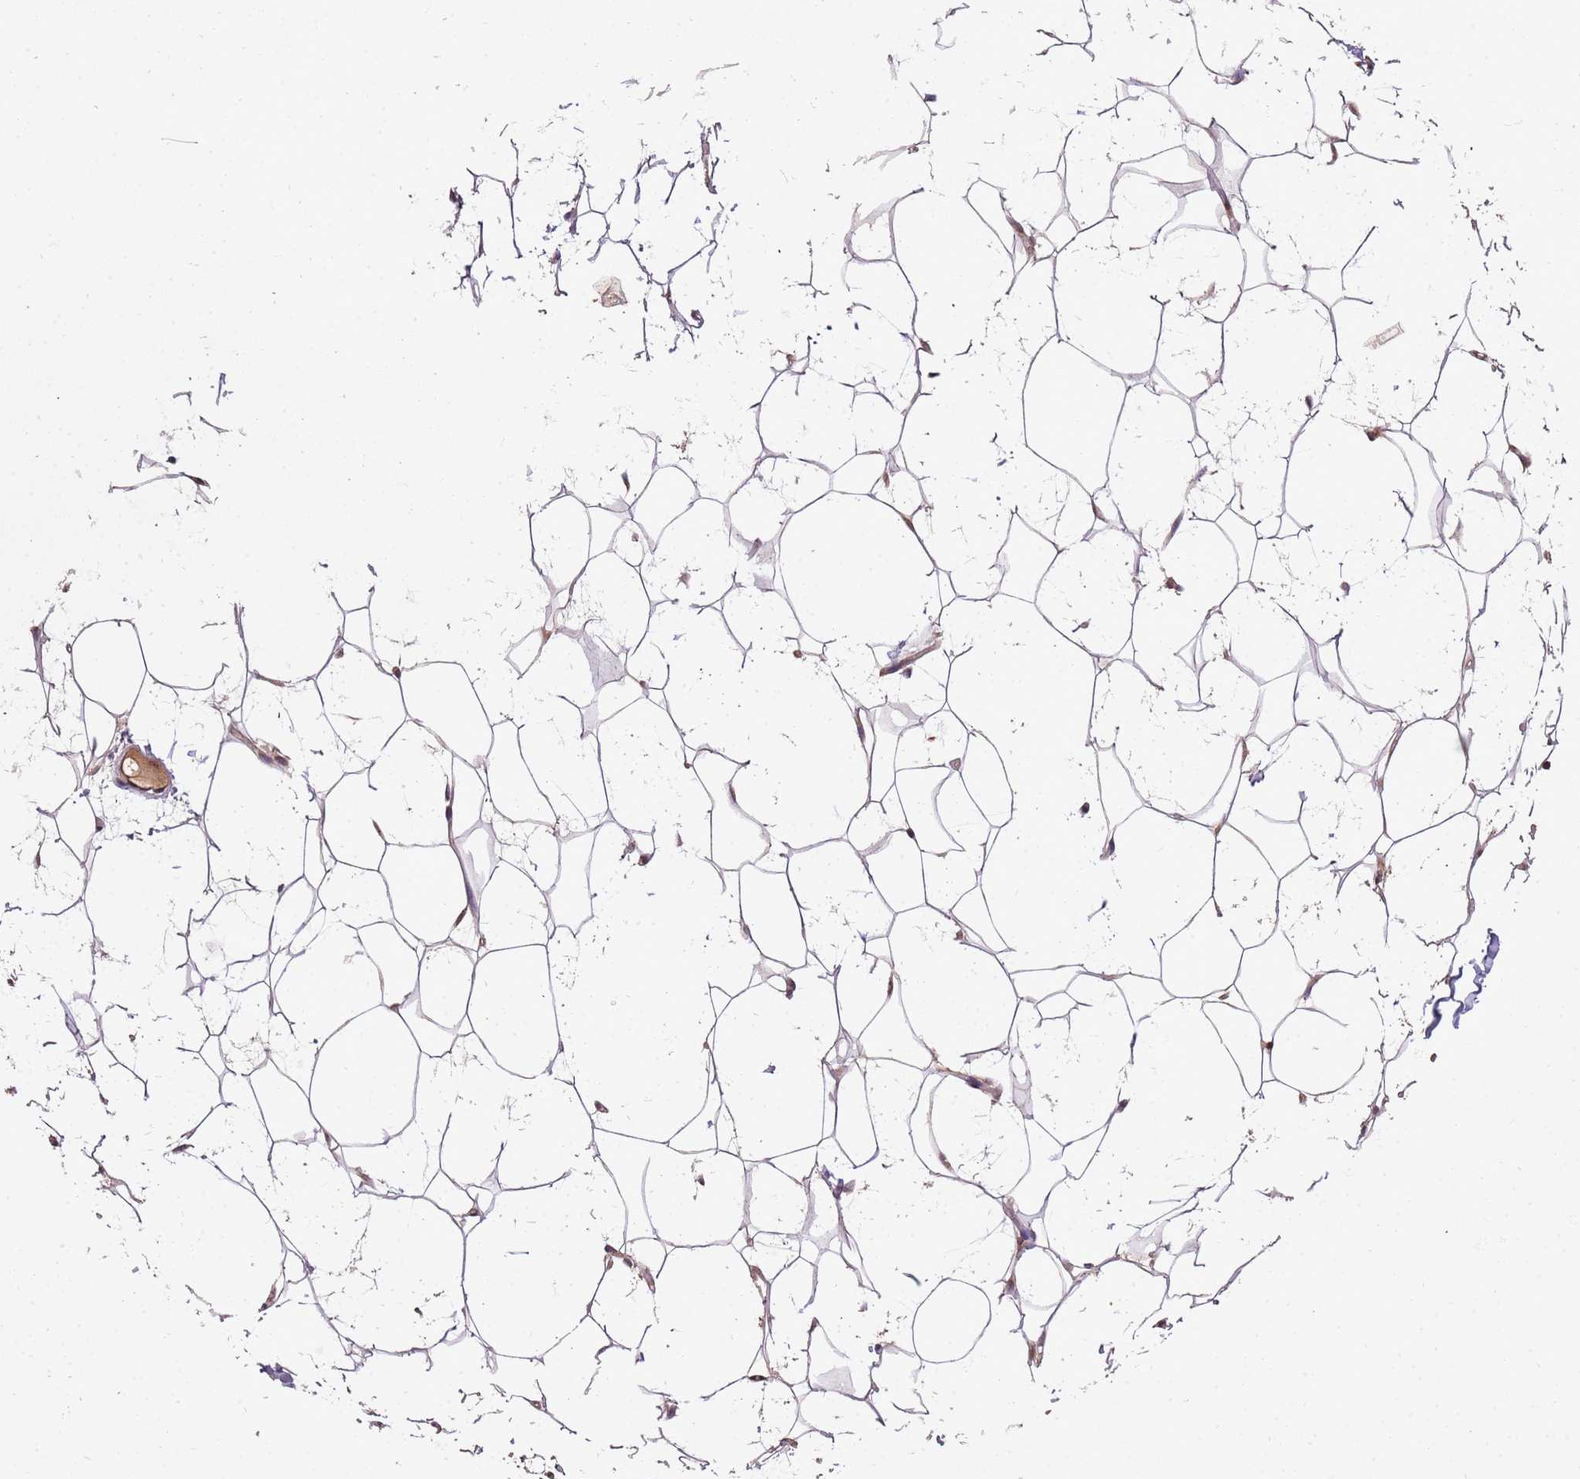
{"staining": {"intensity": "weak", "quantity": "<25%", "location": "cytoplasmic/membranous"}, "tissue": "adipose tissue", "cell_type": "Adipocytes", "image_type": "normal", "snomed": [{"axis": "morphology", "description": "Normal tissue, NOS"}, {"axis": "topography", "description": "Breast"}], "caption": "Immunohistochemical staining of unremarkable adipose tissue exhibits no significant expression in adipocytes.", "gene": "SAMSN1", "patient": {"sex": "female", "age": 26}}